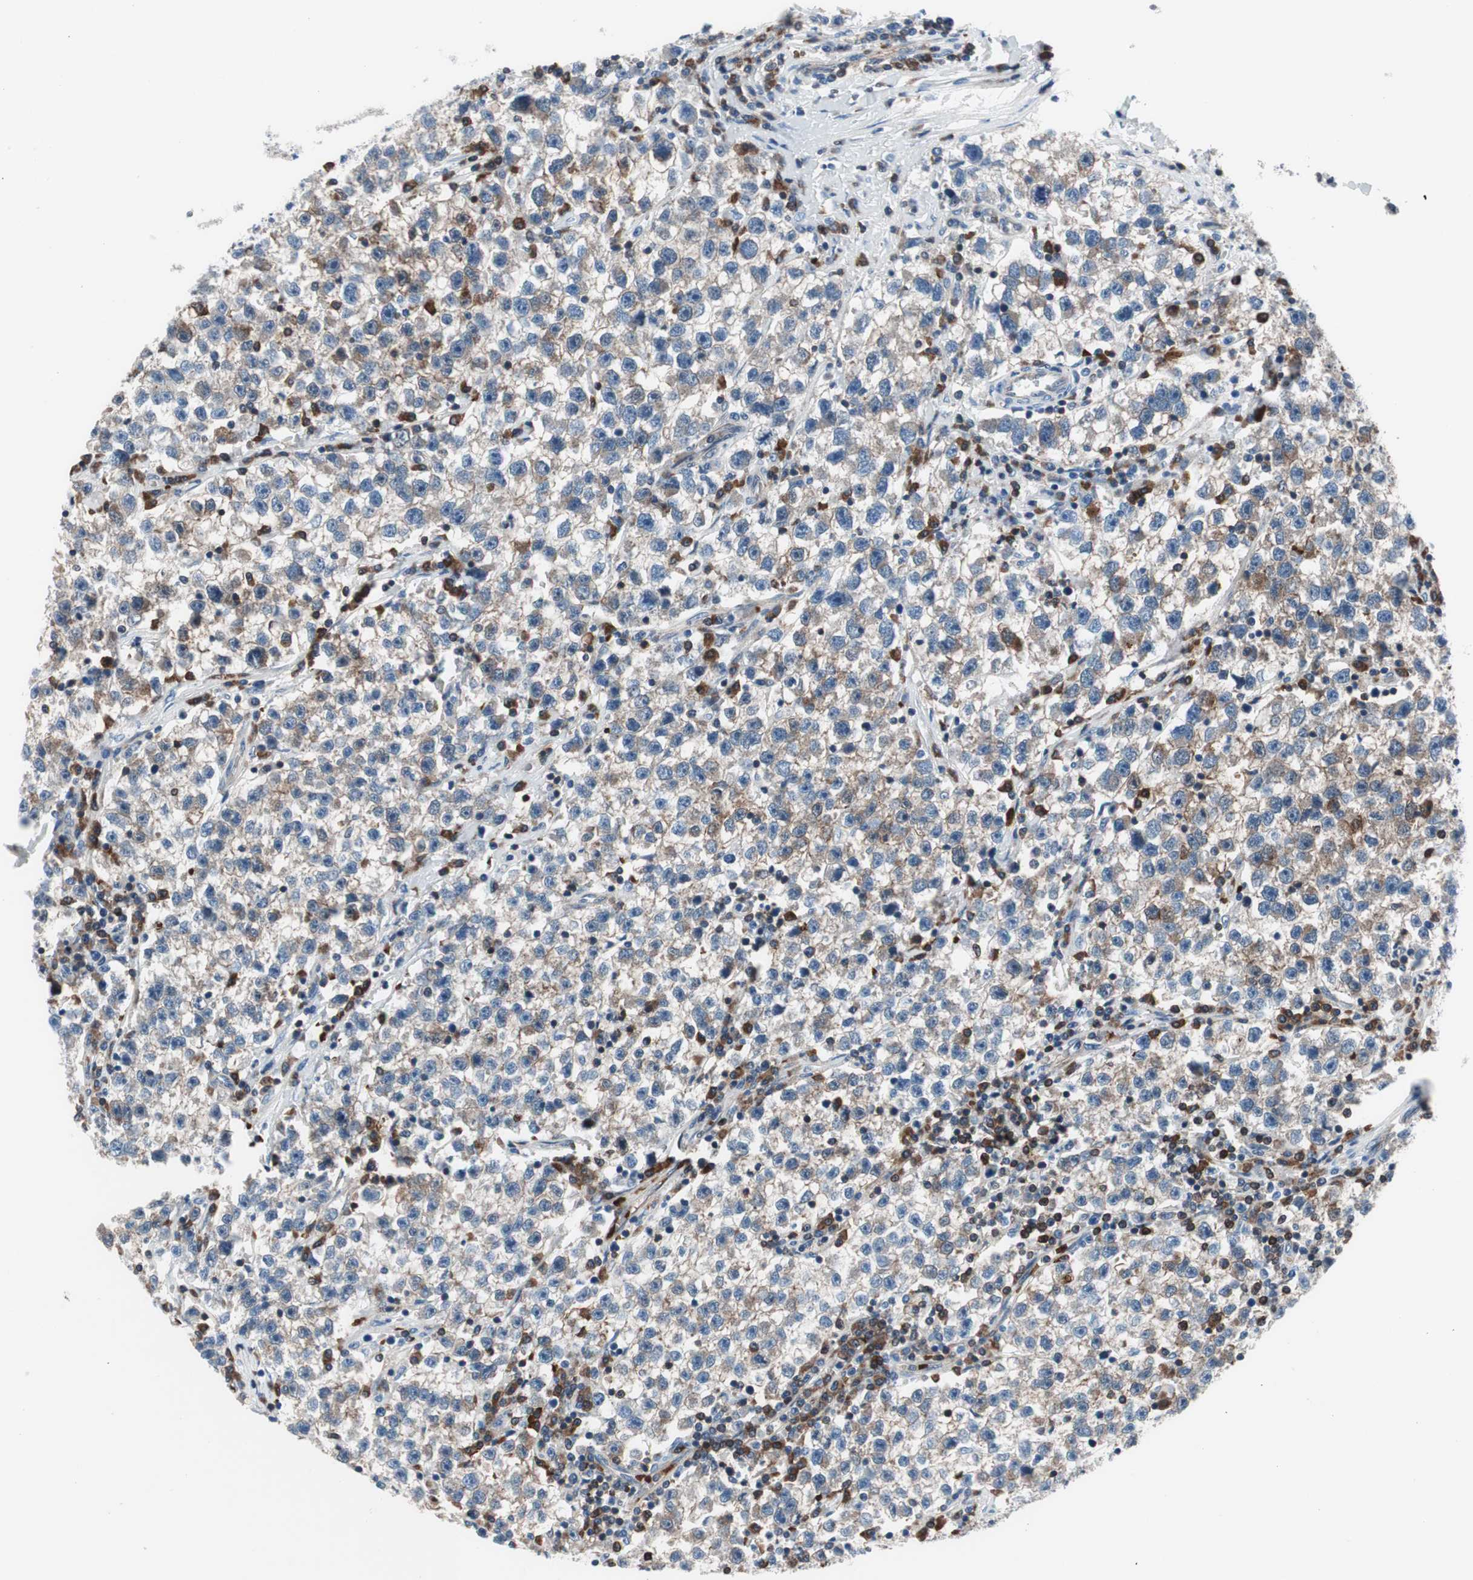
{"staining": {"intensity": "weak", "quantity": "25%-75%", "location": "cytoplasmic/membranous"}, "tissue": "testis cancer", "cell_type": "Tumor cells", "image_type": "cancer", "snomed": [{"axis": "morphology", "description": "Seminoma, NOS"}, {"axis": "topography", "description": "Testis"}], "caption": "Immunohistochemistry (IHC) (DAB) staining of testis seminoma demonstrates weak cytoplasmic/membranous protein positivity in about 25%-75% of tumor cells.", "gene": "PRDX2", "patient": {"sex": "male", "age": 22}}